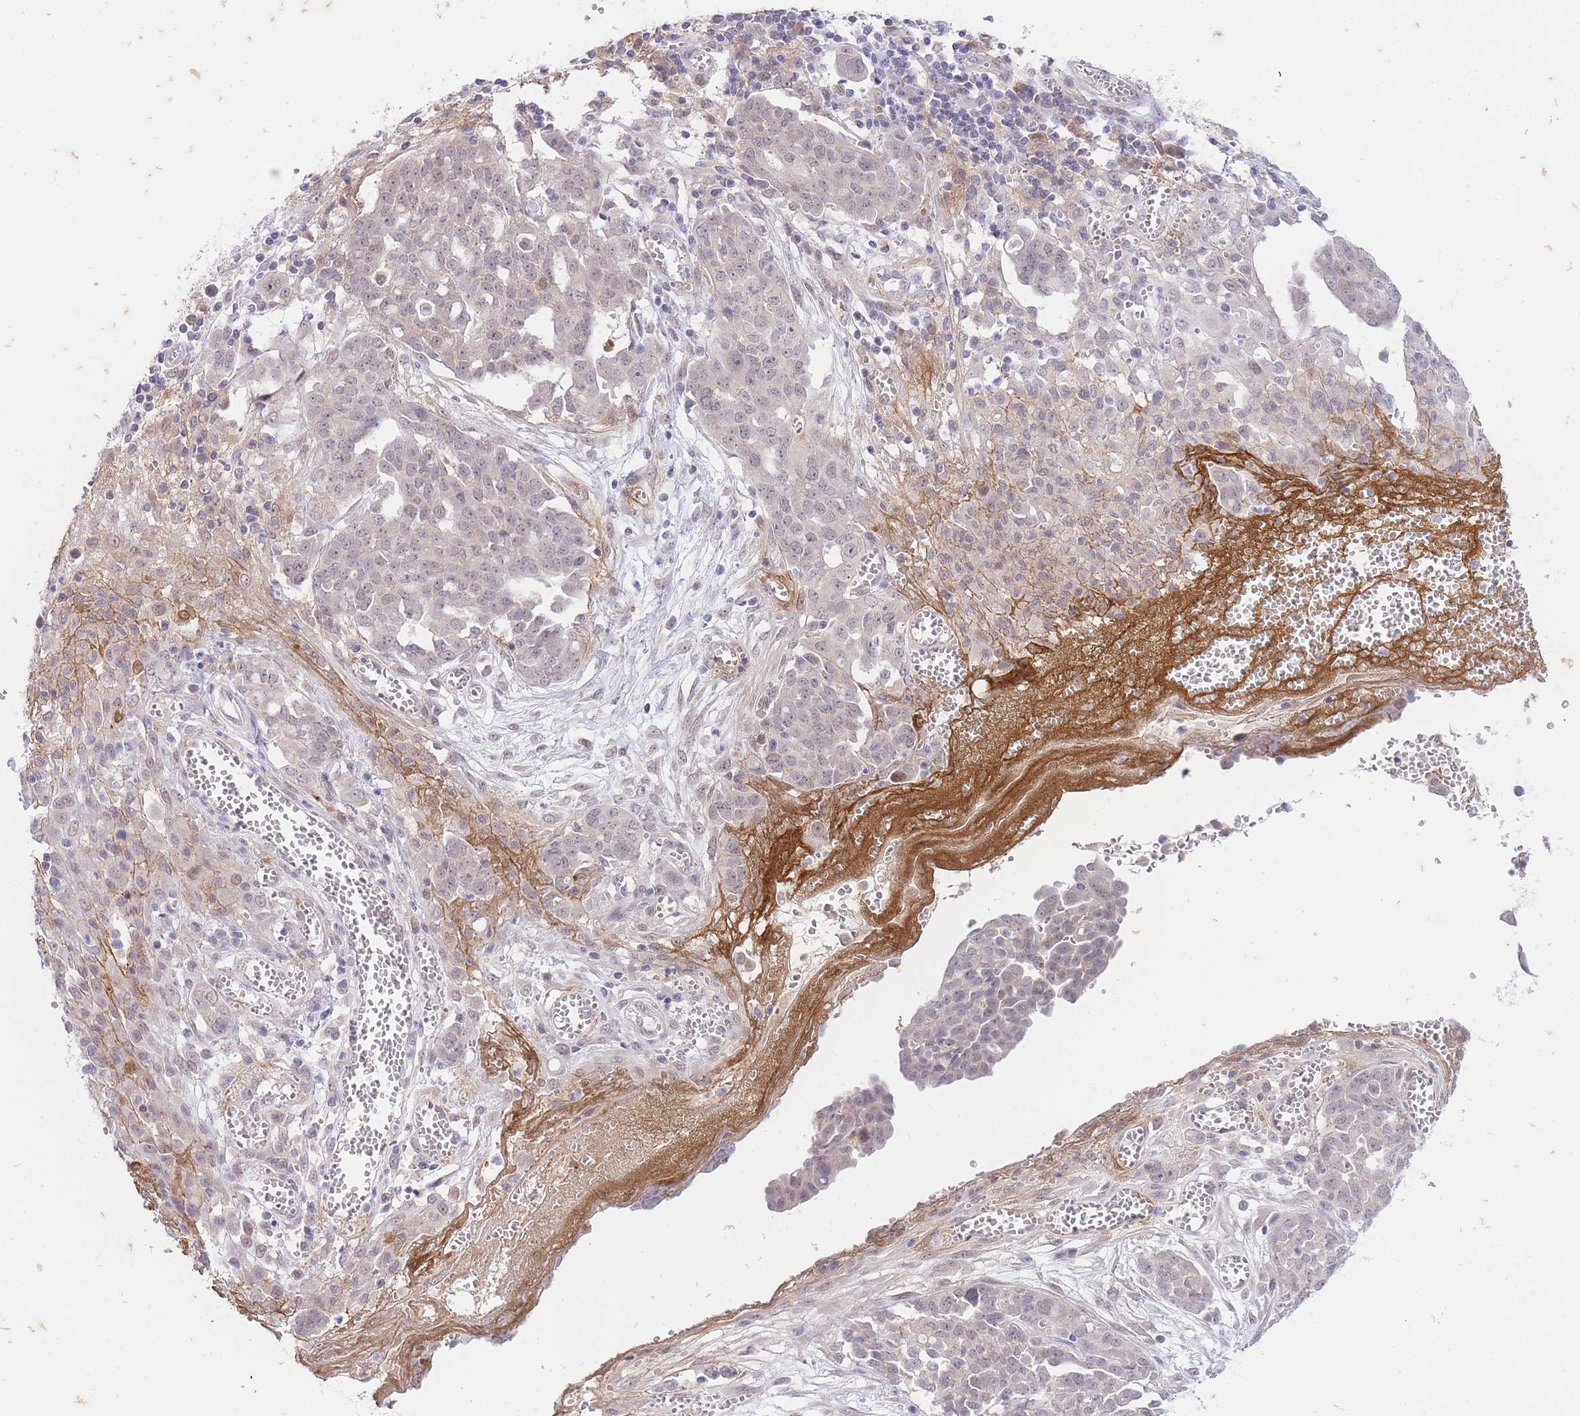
{"staining": {"intensity": "negative", "quantity": "none", "location": "none"}, "tissue": "ovarian cancer", "cell_type": "Tumor cells", "image_type": "cancer", "snomed": [{"axis": "morphology", "description": "Cystadenocarcinoma, serous, NOS"}, {"axis": "topography", "description": "Soft tissue"}, {"axis": "topography", "description": "Ovary"}], "caption": "Immunohistochemistry of human serous cystadenocarcinoma (ovarian) reveals no staining in tumor cells.", "gene": "SLC25A33", "patient": {"sex": "female", "age": 57}}